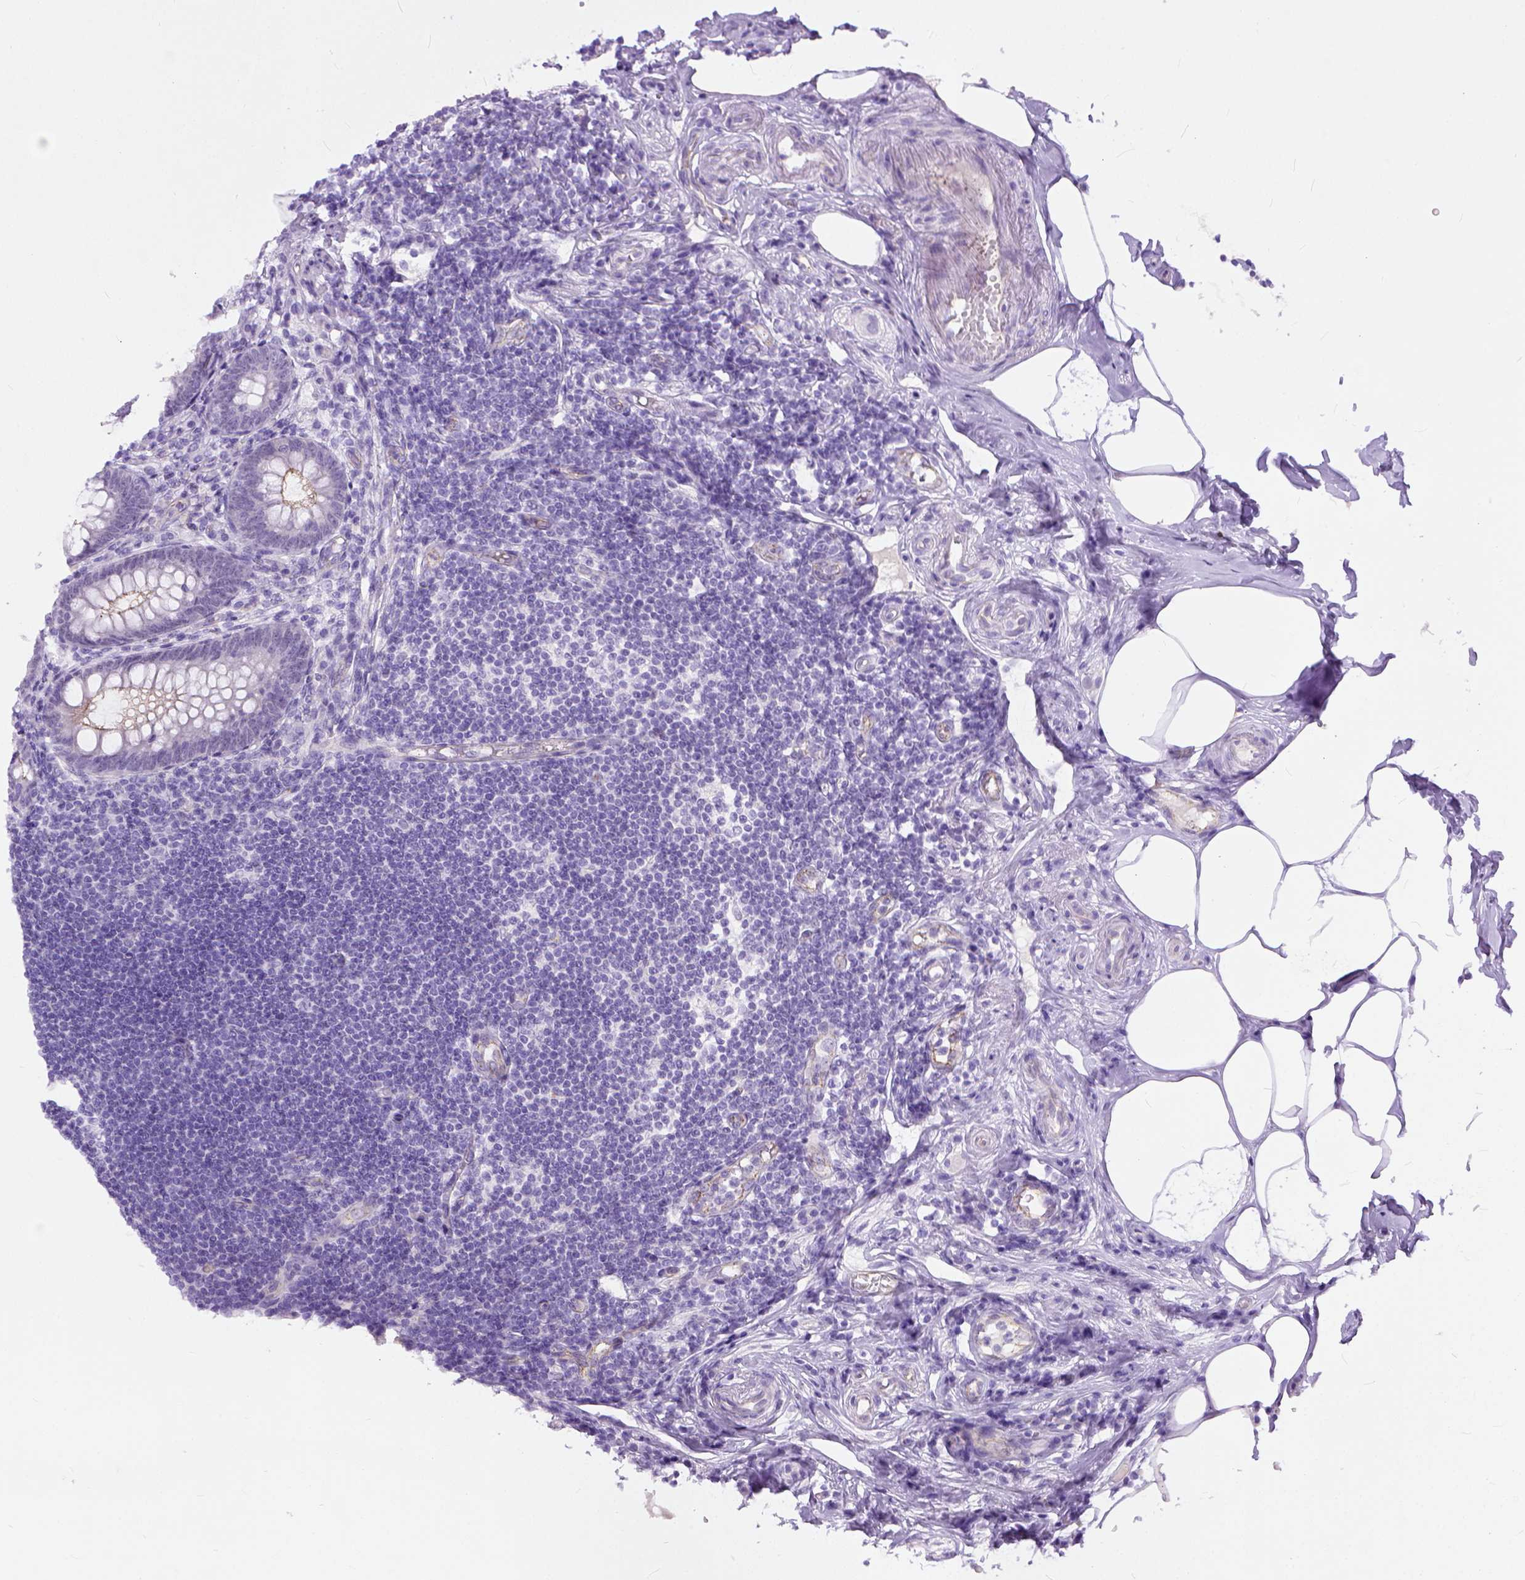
{"staining": {"intensity": "moderate", "quantity": ">75%", "location": "cytoplasmic/membranous"}, "tissue": "appendix", "cell_type": "Glandular cells", "image_type": "normal", "snomed": [{"axis": "morphology", "description": "Normal tissue, NOS"}, {"axis": "topography", "description": "Appendix"}], "caption": "High-magnification brightfield microscopy of normal appendix stained with DAB (brown) and counterstained with hematoxylin (blue). glandular cells exhibit moderate cytoplasmic/membranous positivity is present in approximately>75% of cells.", "gene": "ADGRF1", "patient": {"sex": "female", "age": 57}}